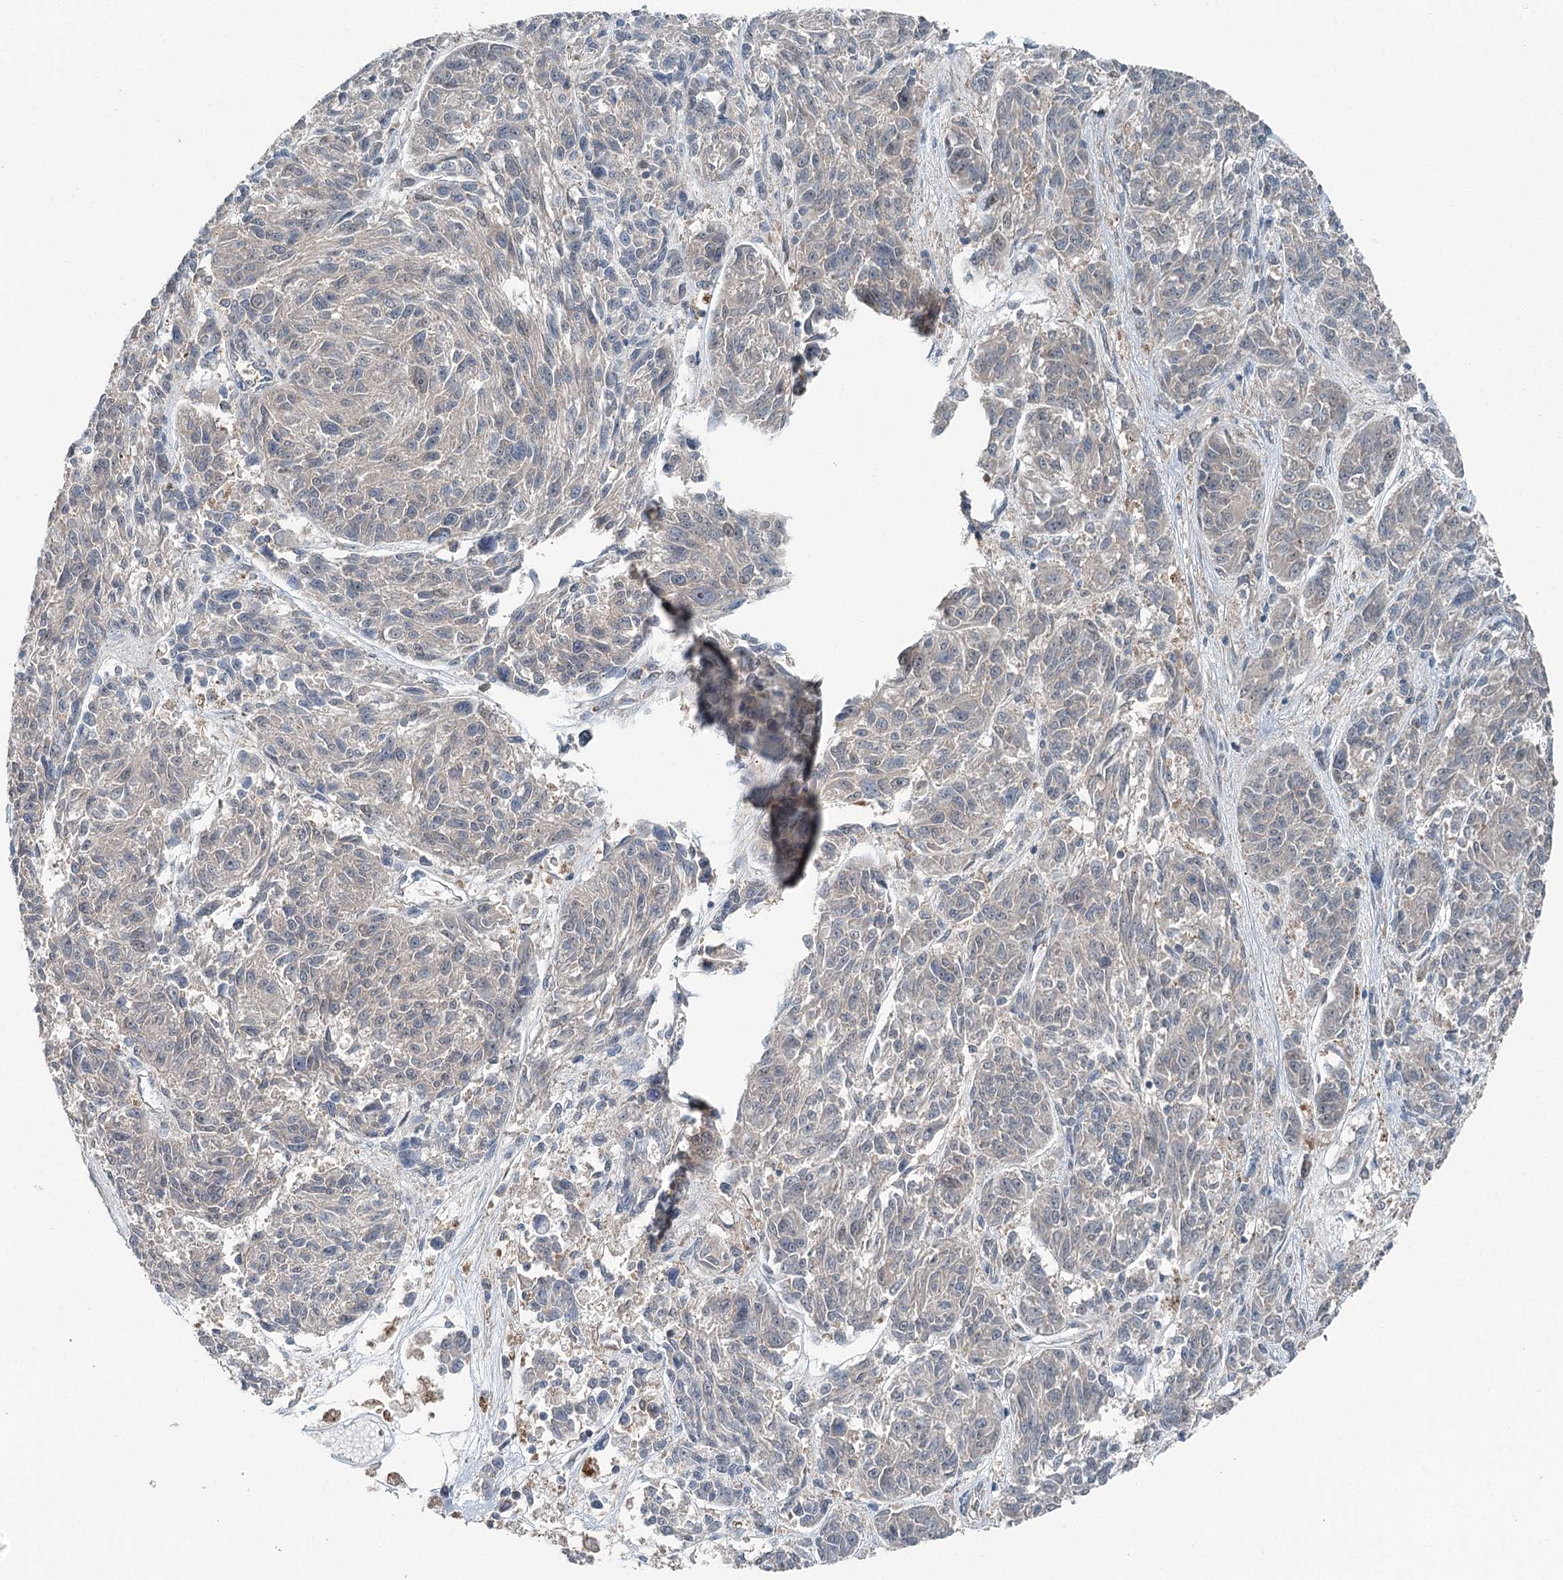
{"staining": {"intensity": "weak", "quantity": "25%-75%", "location": "cytoplasmic/membranous"}, "tissue": "melanoma", "cell_type": "Tumor cells", "image_type": "cancer", "snomed": [{"axis": "morphology", "description": "Malignant melanoma, NOS"}, {"axis": "topography", "description": "Skin"}], "caption": "DAB immunohistochemical staining of malignant melanoma exhibits weak cytoplasmic/membranous protein positivity in approximately 25%-75% of tumor cells.", "gene": "SKIC3", "patient": {"sex": "male", "age": 53}}